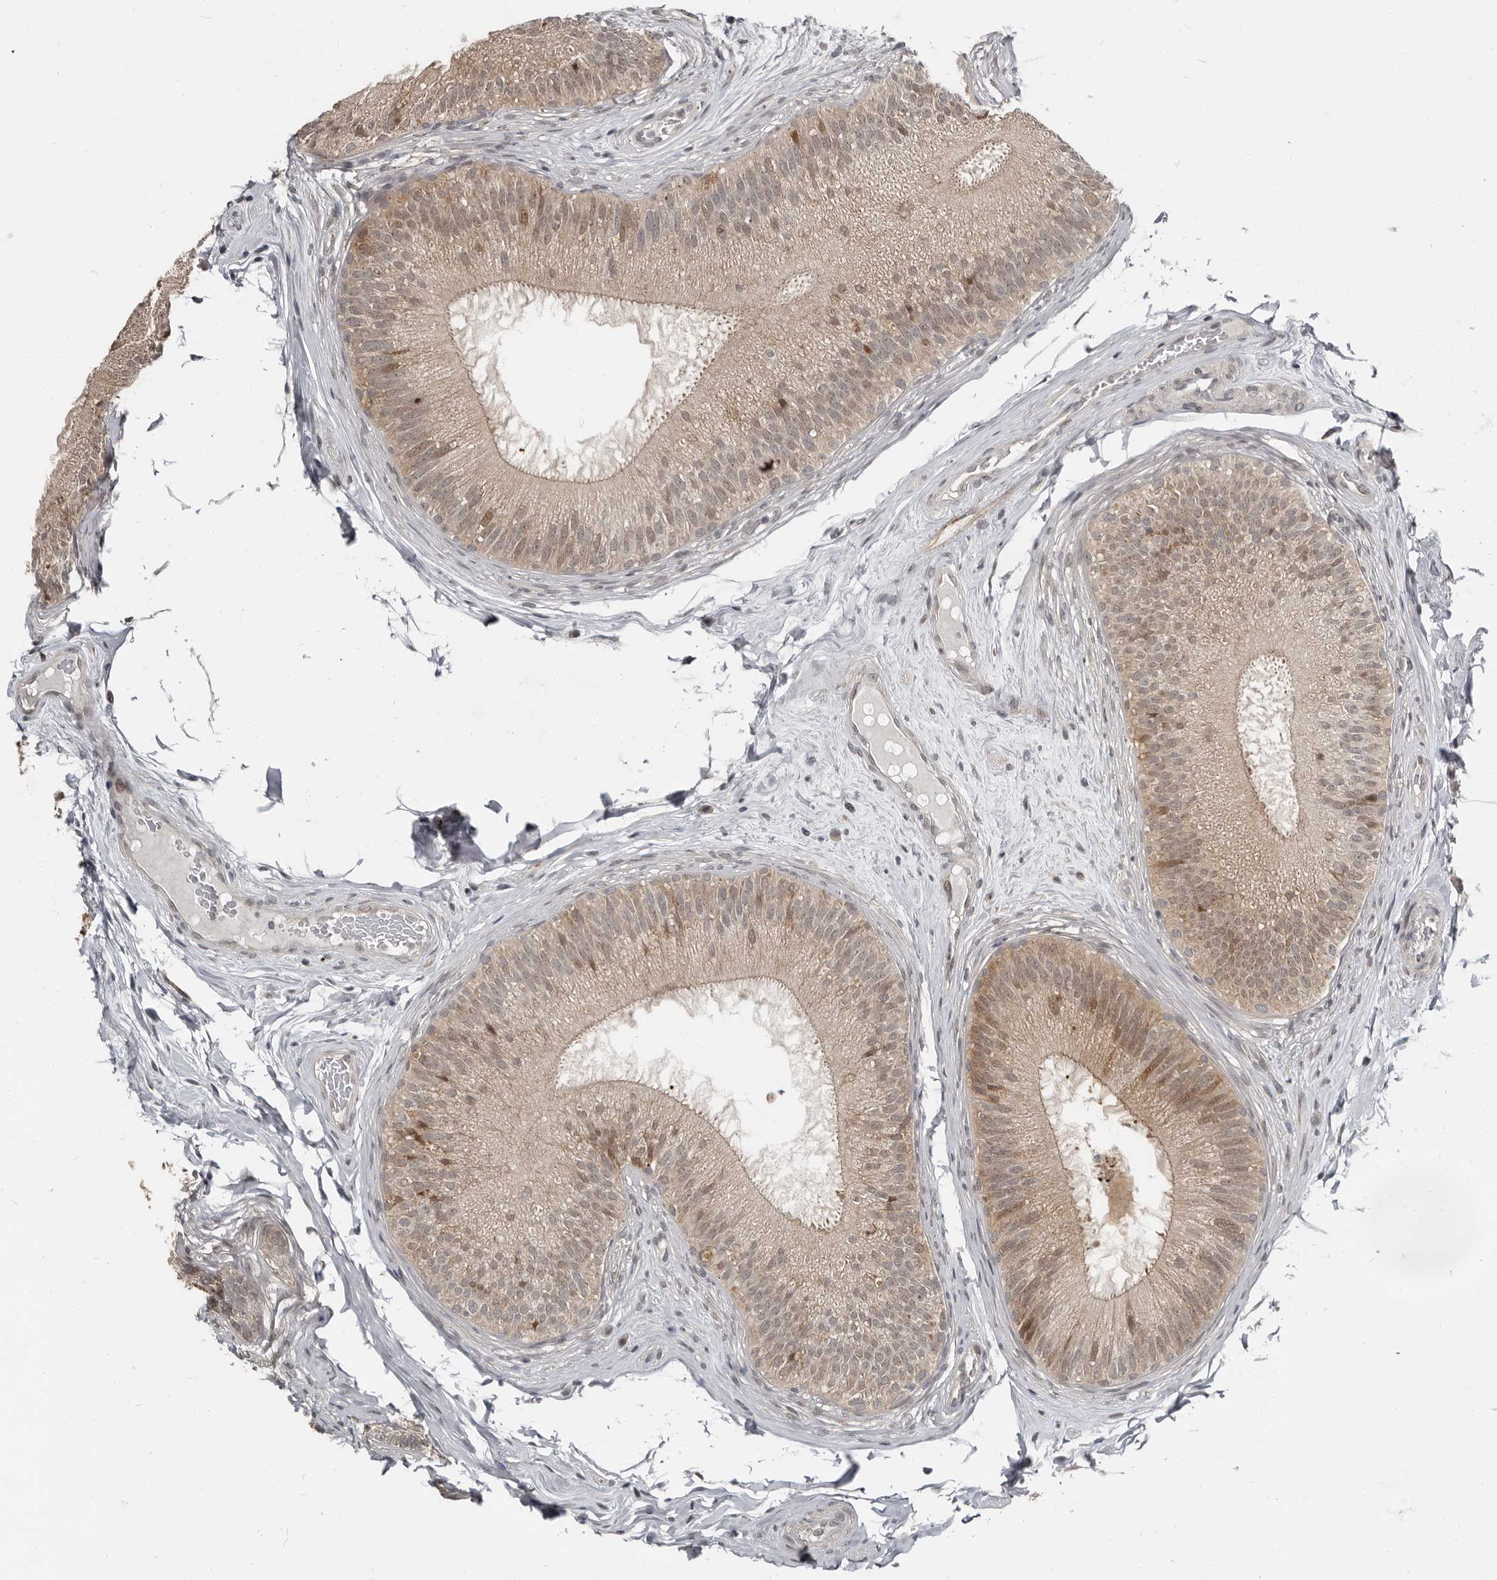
{"staining": {"intensity": "moderate", "quantity": "<25%", "location": "cytoplasmic/membranous,nuclear"}, "tissue": "epididymis", "cell_type": "Glandular cells", "image_type": "normal", "snomed": [{"axis": "morphology", "description": "Normal tissue, NOS"}, {"axis": "topography", "description": "Epididymis"}], "caption": "Moderate cytoplasmic/membranous,nuclear protein positivity is identified in approximately <25% of glandular cells in epididymis. The staining was performed using DAB (3,3'-diaminobenzidine) to visualize the protein expression in brown, while the nuclei were stained in blue with hematoxylin (Magnification: 20x).", "gene": "APOL6", "patient": {"sex": "male", "age": 45}}